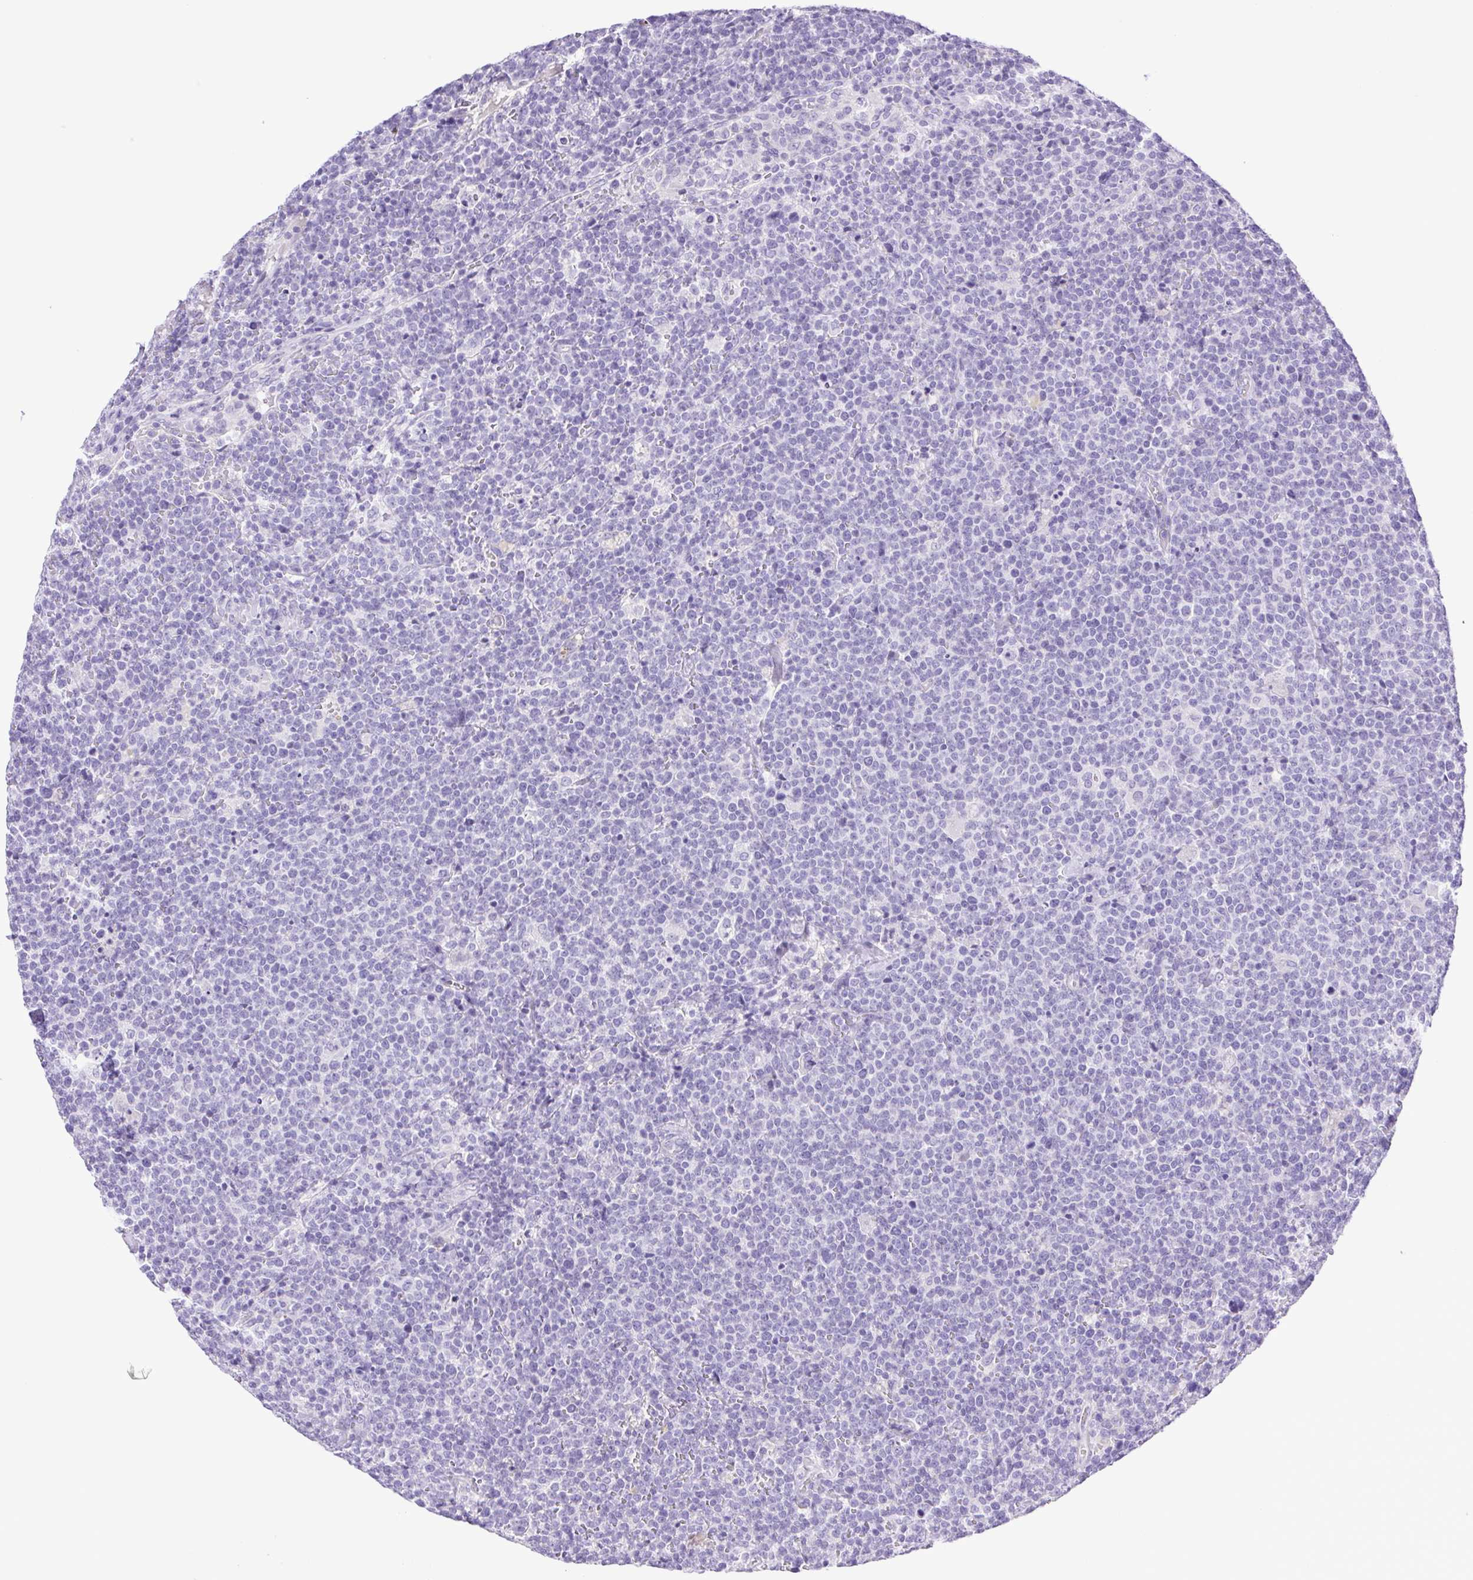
{"staining": {"intensity": "negative", "quantity": "none", "location": "none"}, "tissue": "lymphoma", "cell_type": "Tumor cells", "image_type": "cancer", "snomed": [{"axis": "morphology", "description": "Malignant lymphoma, non-Hodgkin's type, High grade"}, {"axis": "topography", "description": "Lymph node"}], "caption": "Protein analysis of malignant lymphoma, non-Hodgkin's type (high-grade) demonstrates no significant staining in tumor cells. (DAB immunohistochemistry (IHC) visualized using brightfield microscopy, high magnification).", "gene": "CDSN", "patient": {"sex": "male", "age": 61}}